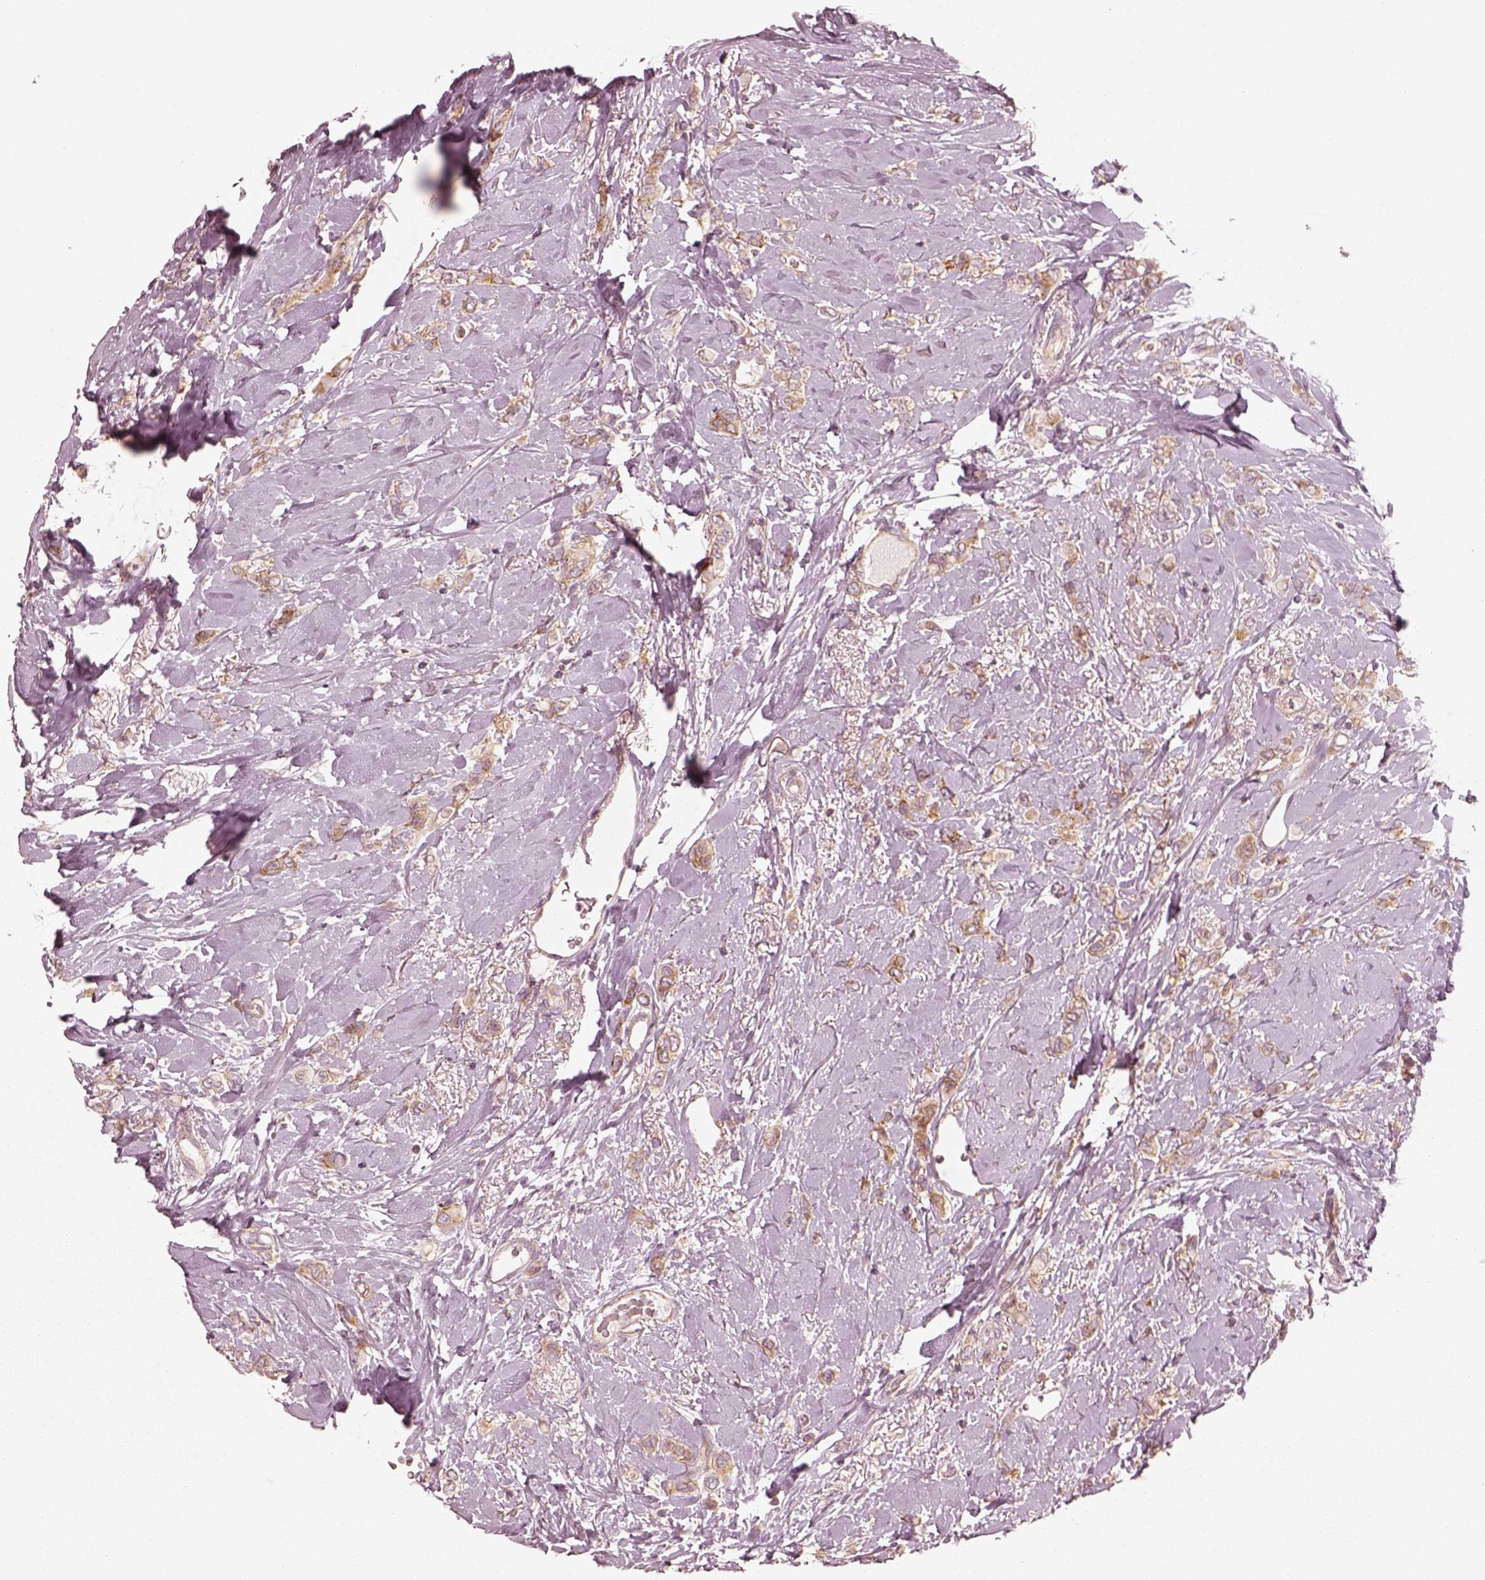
{"staining": {"intensity": "moderate", "quantity": ">75%", "location": "cytoplasmic/membranous"}, "tissue": "breast cancer", "cell_type": "Tumor cells", "image_type": "cancer", "snomed": [{"axis": "morphology", "description": "Lobular carcinoma"}, {"axis": "topography", "description": "Breast"}], "caption": "Immunohistochemical staining of human breast lobular carcinoma exhibits moderate cytoplasmic/membranous protein expression in approximately >75% of tumor cells.", "gene": "CNOT2", "patient": {"sex": "female", "age": 66}}